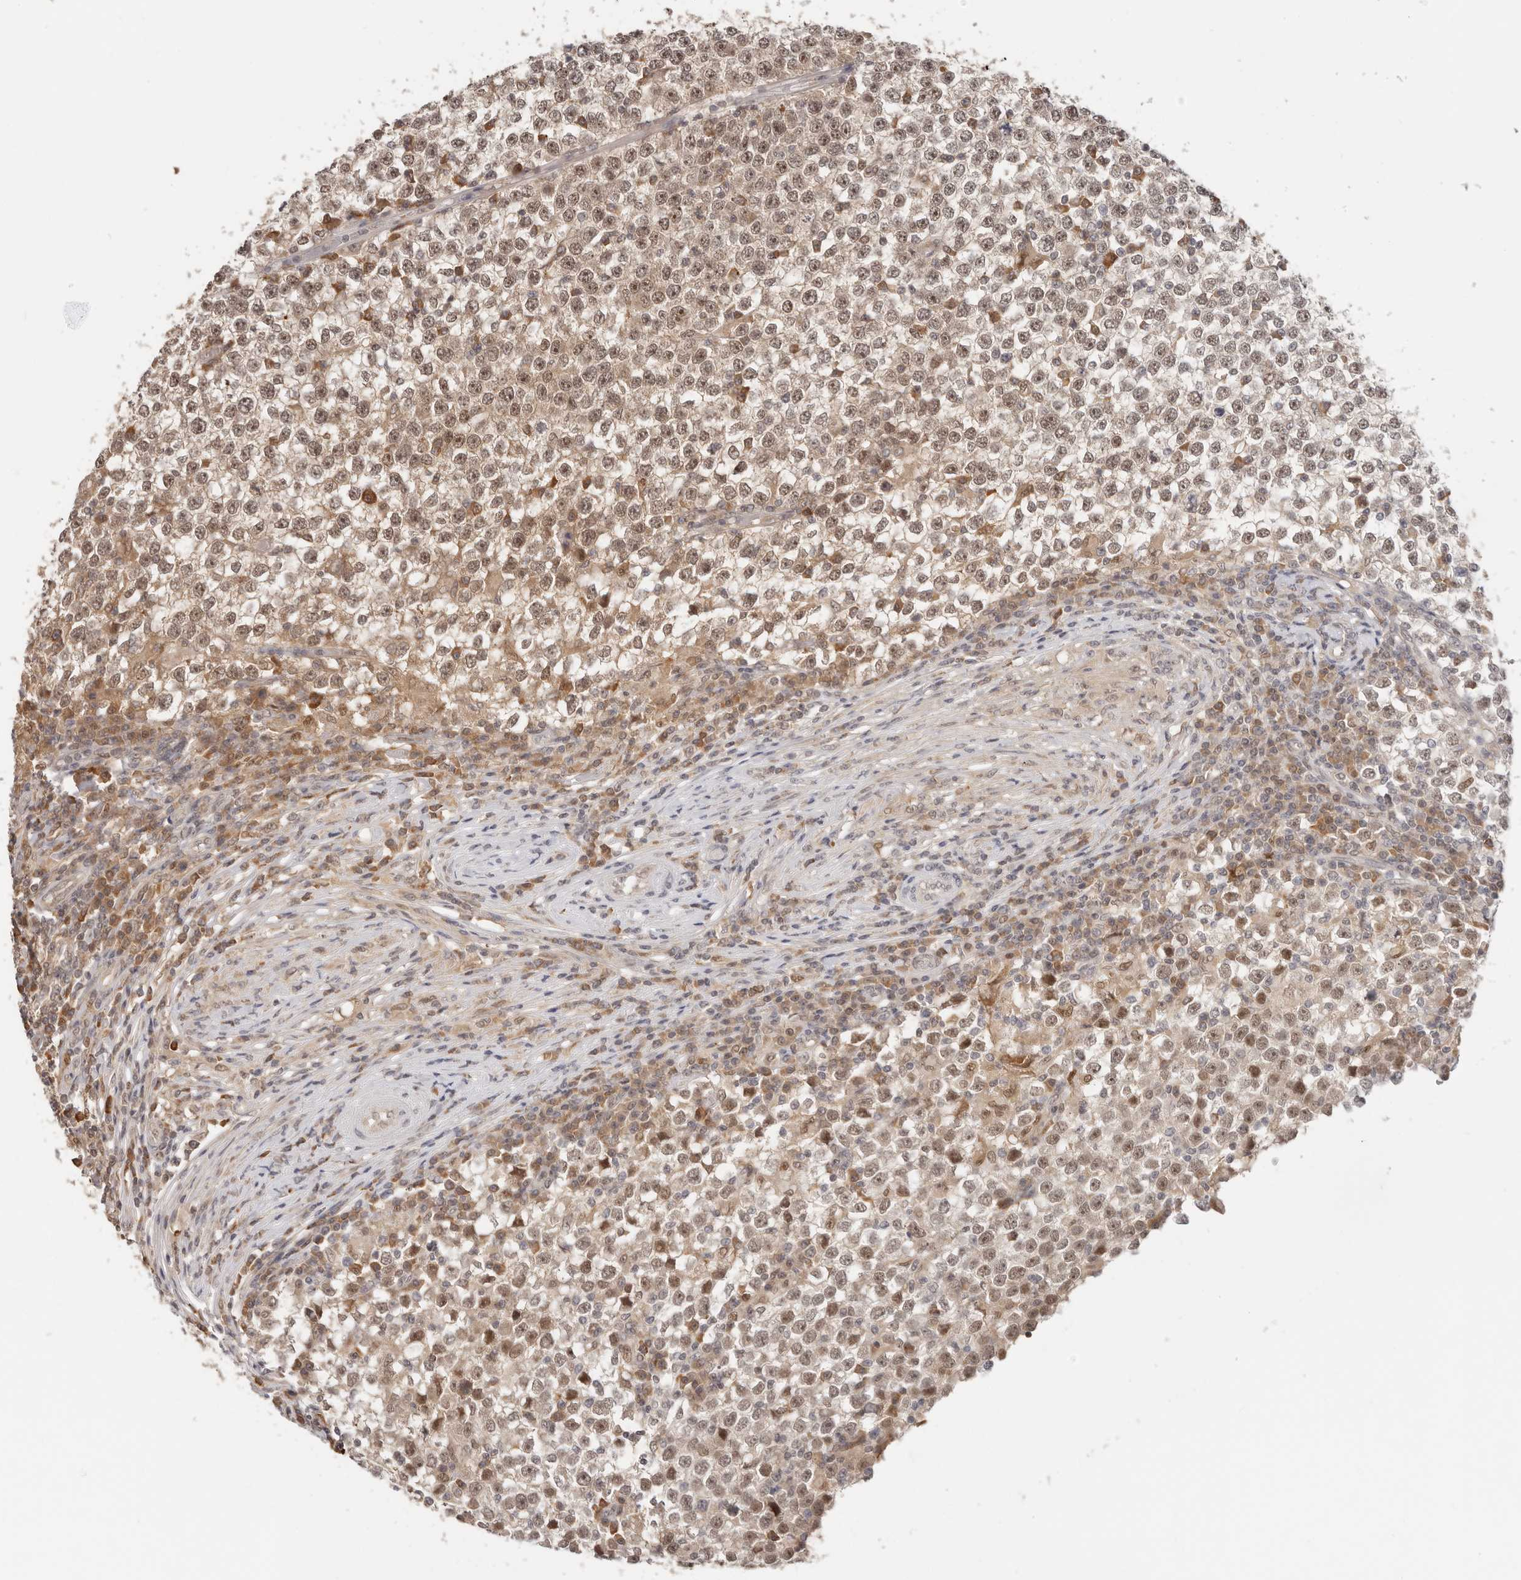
{"staining": {"intensity": "moderate", "quantity": ">75%", "location": "cytoplasmic/membranous,nuclear"}, "tissue": "testis cancer", "cell_type": "Tumor cells", "image_type": "cancer", "snomed": [{"axis": "morphology", "description": "Seminoma, NOS"}, {"axis": "topography", "description": "Testis"}], "caption": "Immunohistochemistry (DAB) staining of human testis cancer (seminoma) reveals moderate cytoplasmic/membranous and nuclear protein positivity in about >75% of tumor cells.", "gene": "LARP7", "patient": {"sex": "male", "age": 65}}